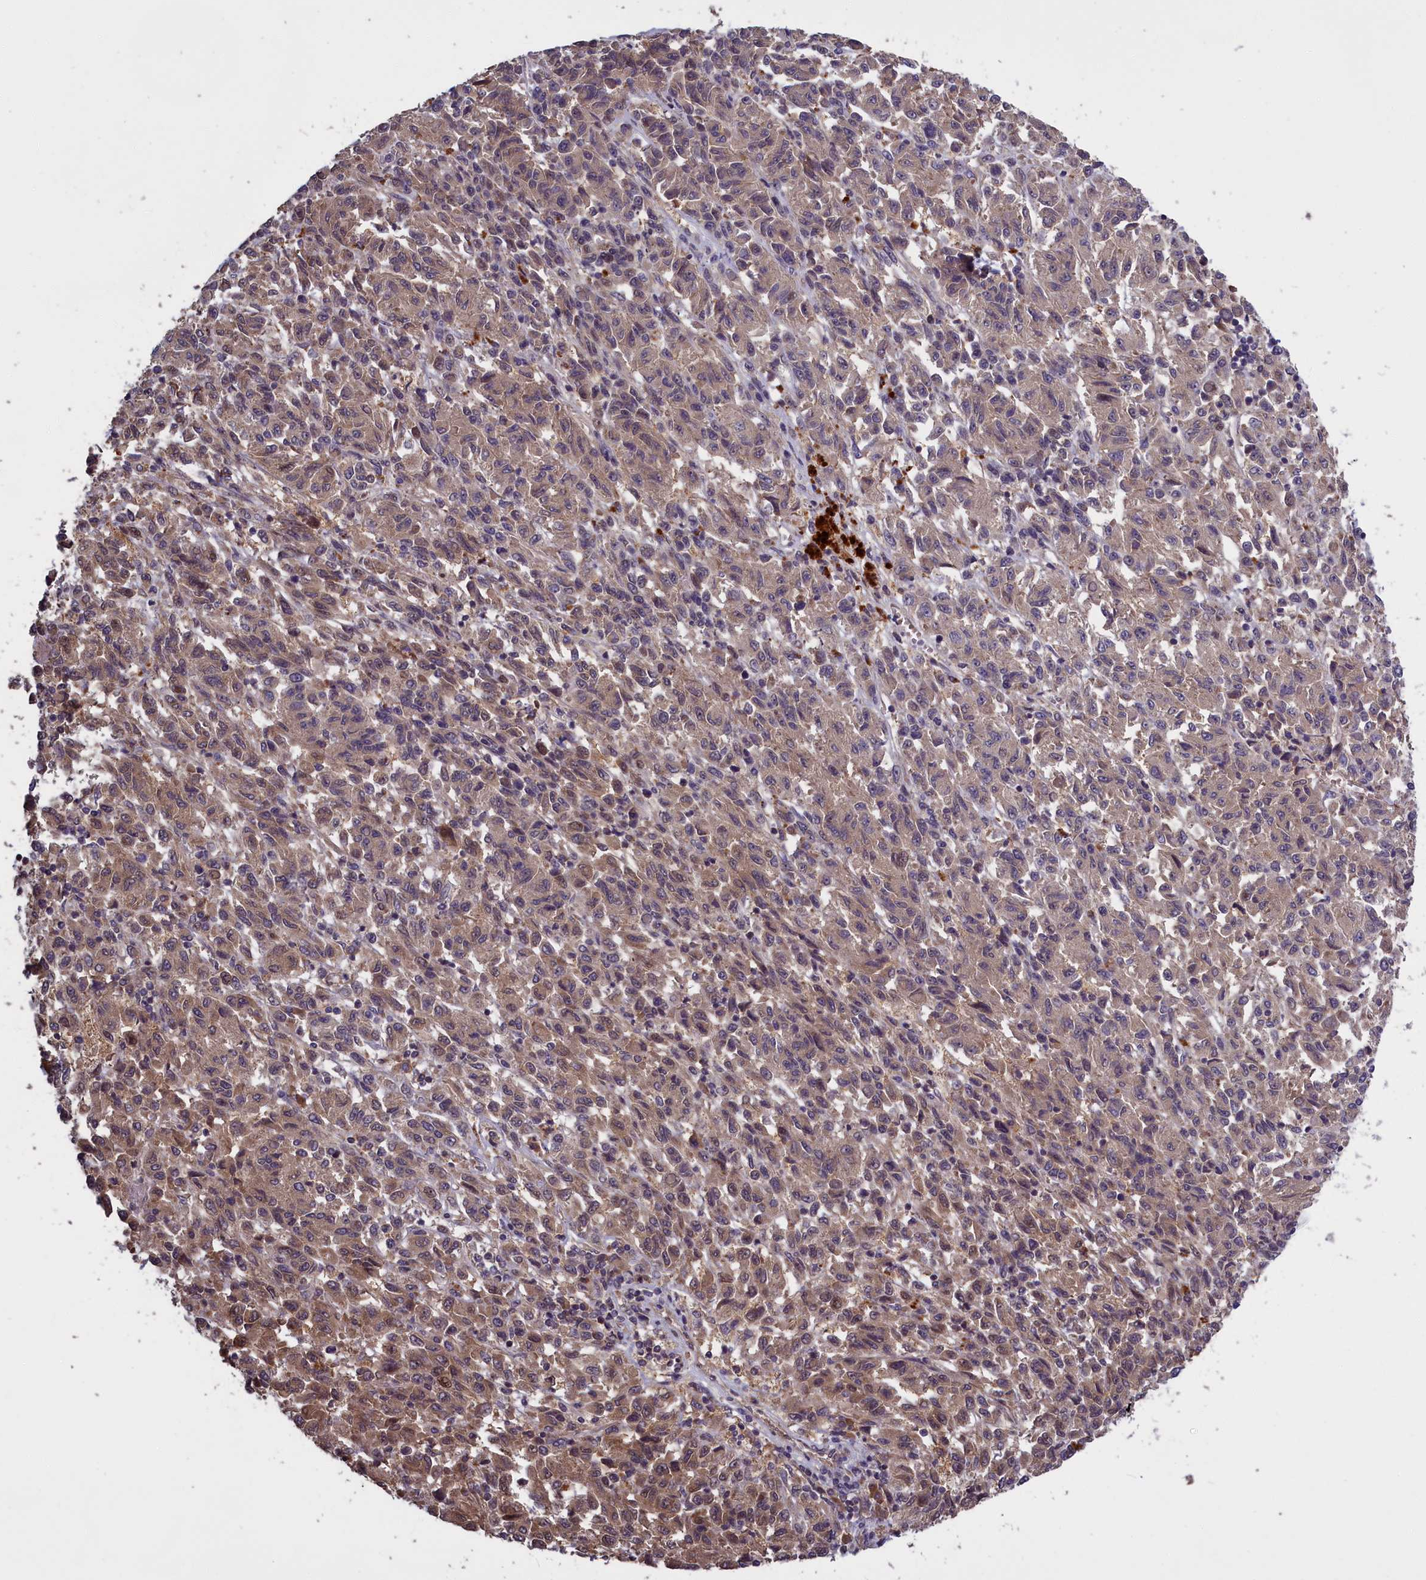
{"staining": {"intensity": "moderate", "quantity": ">75%", "location": "cytoplasmic/membranous"}, "tissue": "melanoma", "cell_type": "Tumor cells", "image_type": "cancer", "snomed": [{"axis": "morphology", "description": "Malignant melanoma, Metastatic site"}, {"axis": "topography", "description": "Lung"}], "caption": "Malignant melanoma (metastatic site) tissue reveals moderate cytoplasmic/membranous expression in approximately >75% of tumor cells", "gene": "DENND1B", "patient": {"sex": "male", "age": 64}}